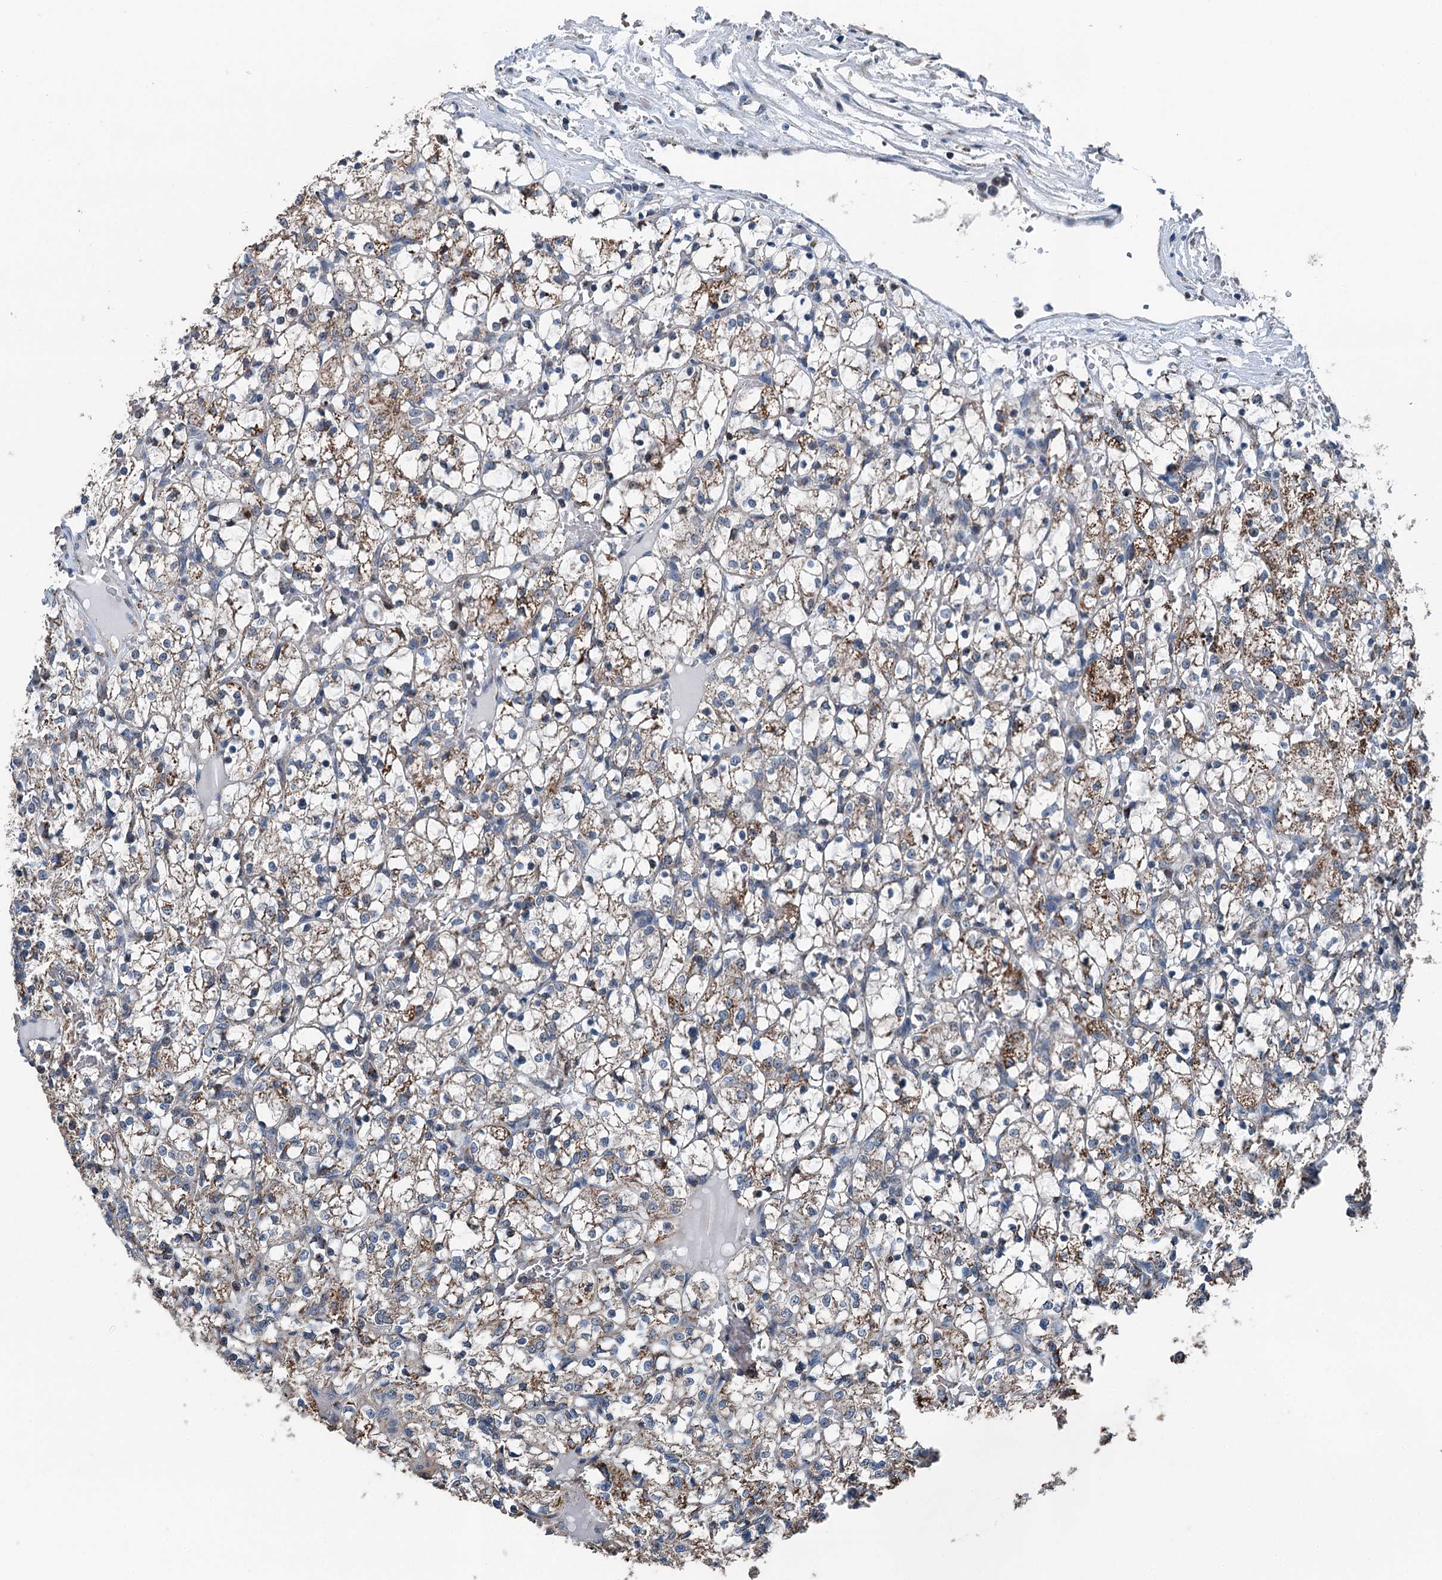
{"staining": {"intensity": "moderate", "quantity": ">75%", "location": "cytoplasmic/membranous"}, "tissue": "renal cancer", "cell_type": "Tumor cells", "image_type": "cancer", "snomed": [{"axis": "morphology", "description": "Adenocarcinoma, NOS"}, {"axis": "topography", "description": "Kidney"}], "caption": "Adenocarcinoma (renal) was stained to show a protein in brown. There is medium levels of moderate cytoplasmic/membranous expression in about >75% of tumor cells.", "gene": "TRPT1", "patient": {"sex": "female", "age": 69}}